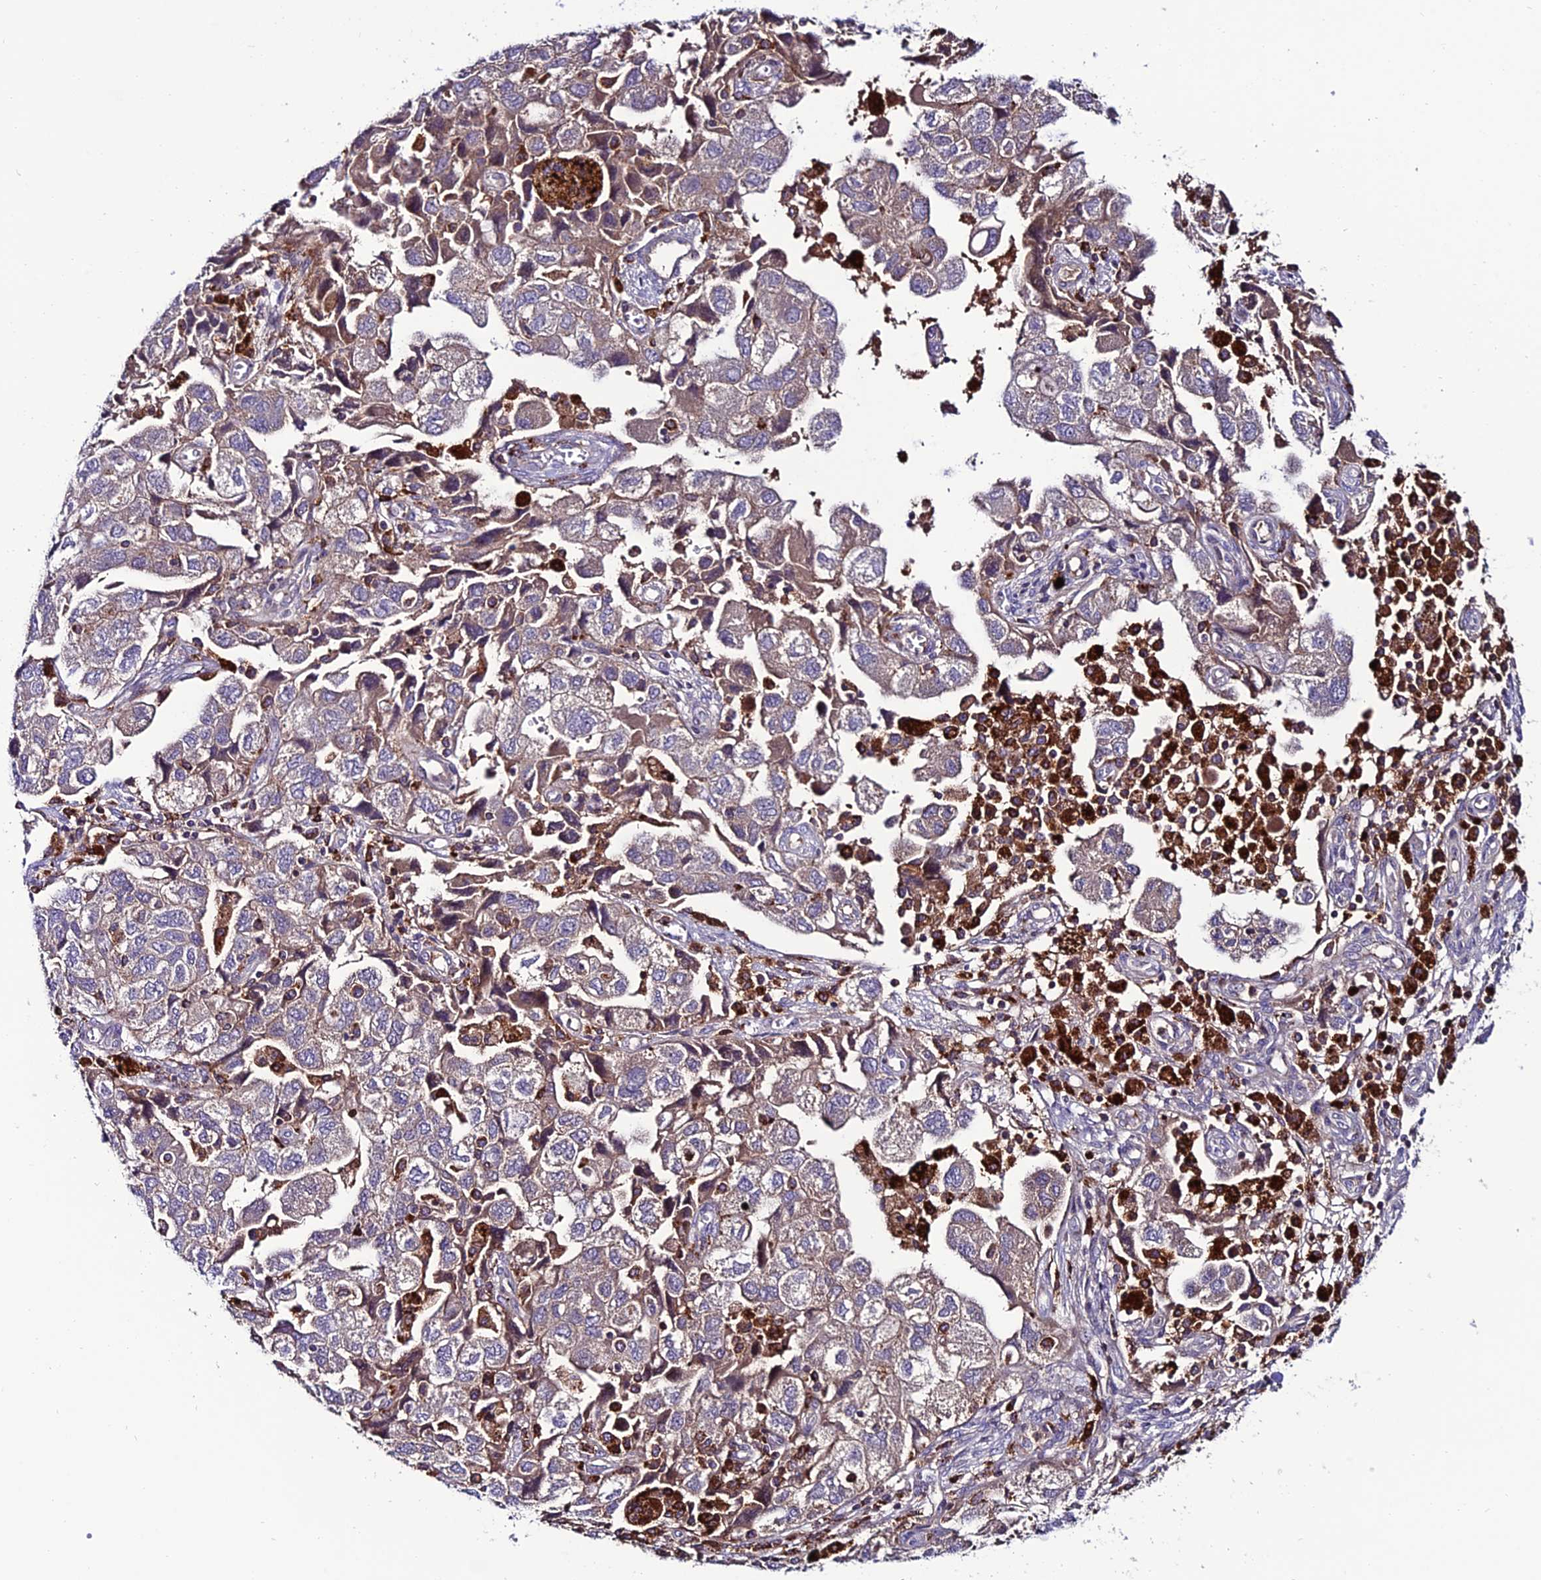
{"staining": {"intensity": "weak", "quantity": "<25%", "location": "cytoplasmic/membranous"}, "tissue": "ovarian cancer", "cell_type": "Tumor cells", "image_type": "cancer", "snomed": [{"axis": "morphology", "description": "Carcinoma, NOS"}, {"axis": "morphology", "description": "Cystadenocarcinoma, serous, NOS"}, {"axis": "topography", "description": "Ovary"}], "caption": "Photomicrograph shows no significant protein positivity in tumor cells of ovarian cancer (carcinoma). The staining is performed using DAB (3,3'-diaminobenzidine) brown chromogen with nuclei counter-stained in using hematoxylin.", "gene": "ARHGEF18", "patient": {"sex": "female", "age": 69}}